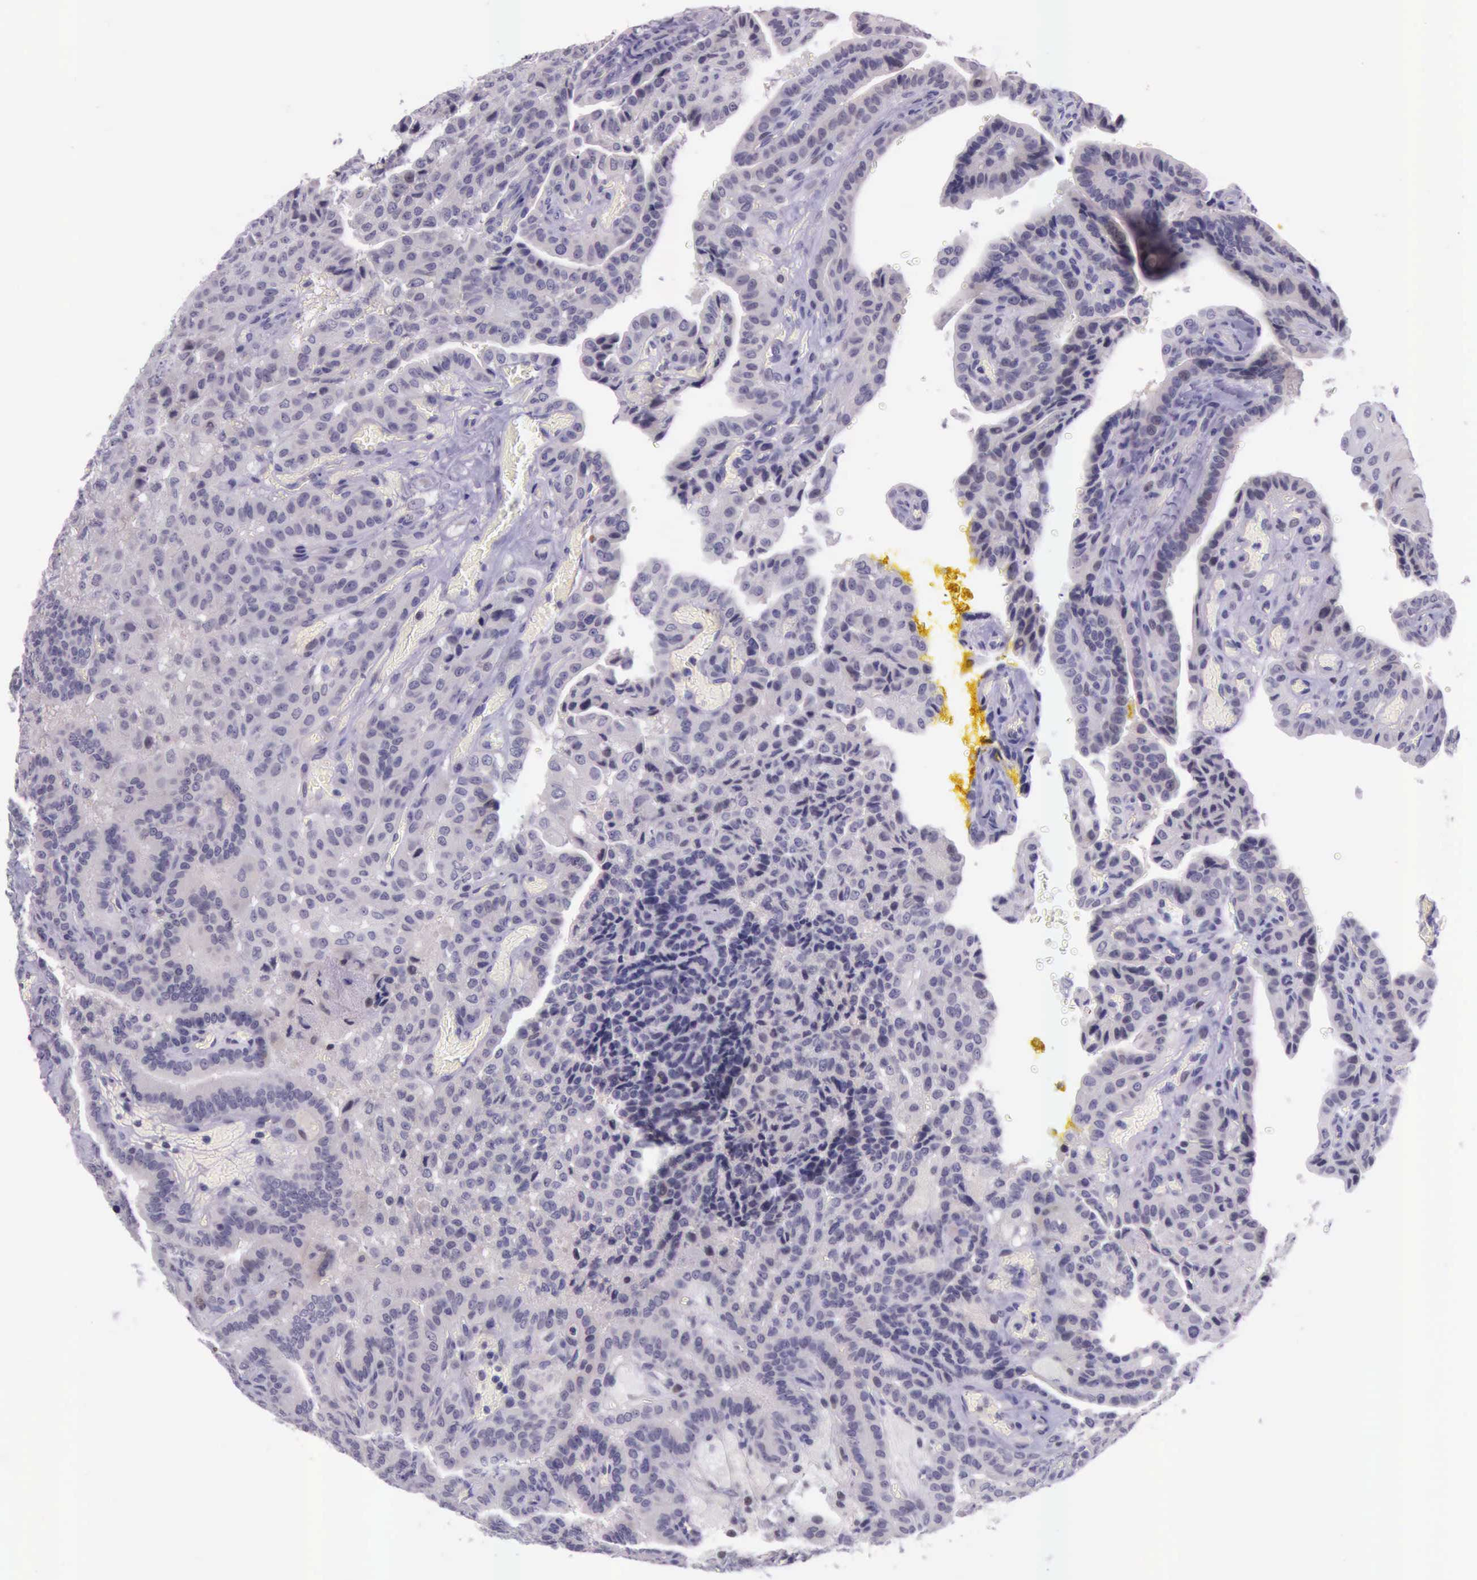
{"staining": {"intensity": "negative", "quantity": "none", "location": "none"}, "tissue": "thyroid cancer", "cell_type": "Tumor cells", "image_type": "cancer", "snomed": [{"axis": "morphology", "description": "Papillary adenocarcinoma, NOS"}, {"axis": "topography", "description": "Thyroid gland"}], "caption": "Tumor cells show no significant protein expression in thyroid papillary adenocarcinoma.", "gene": "PARP1", "patient": {"sex": "male", "age": 87}}